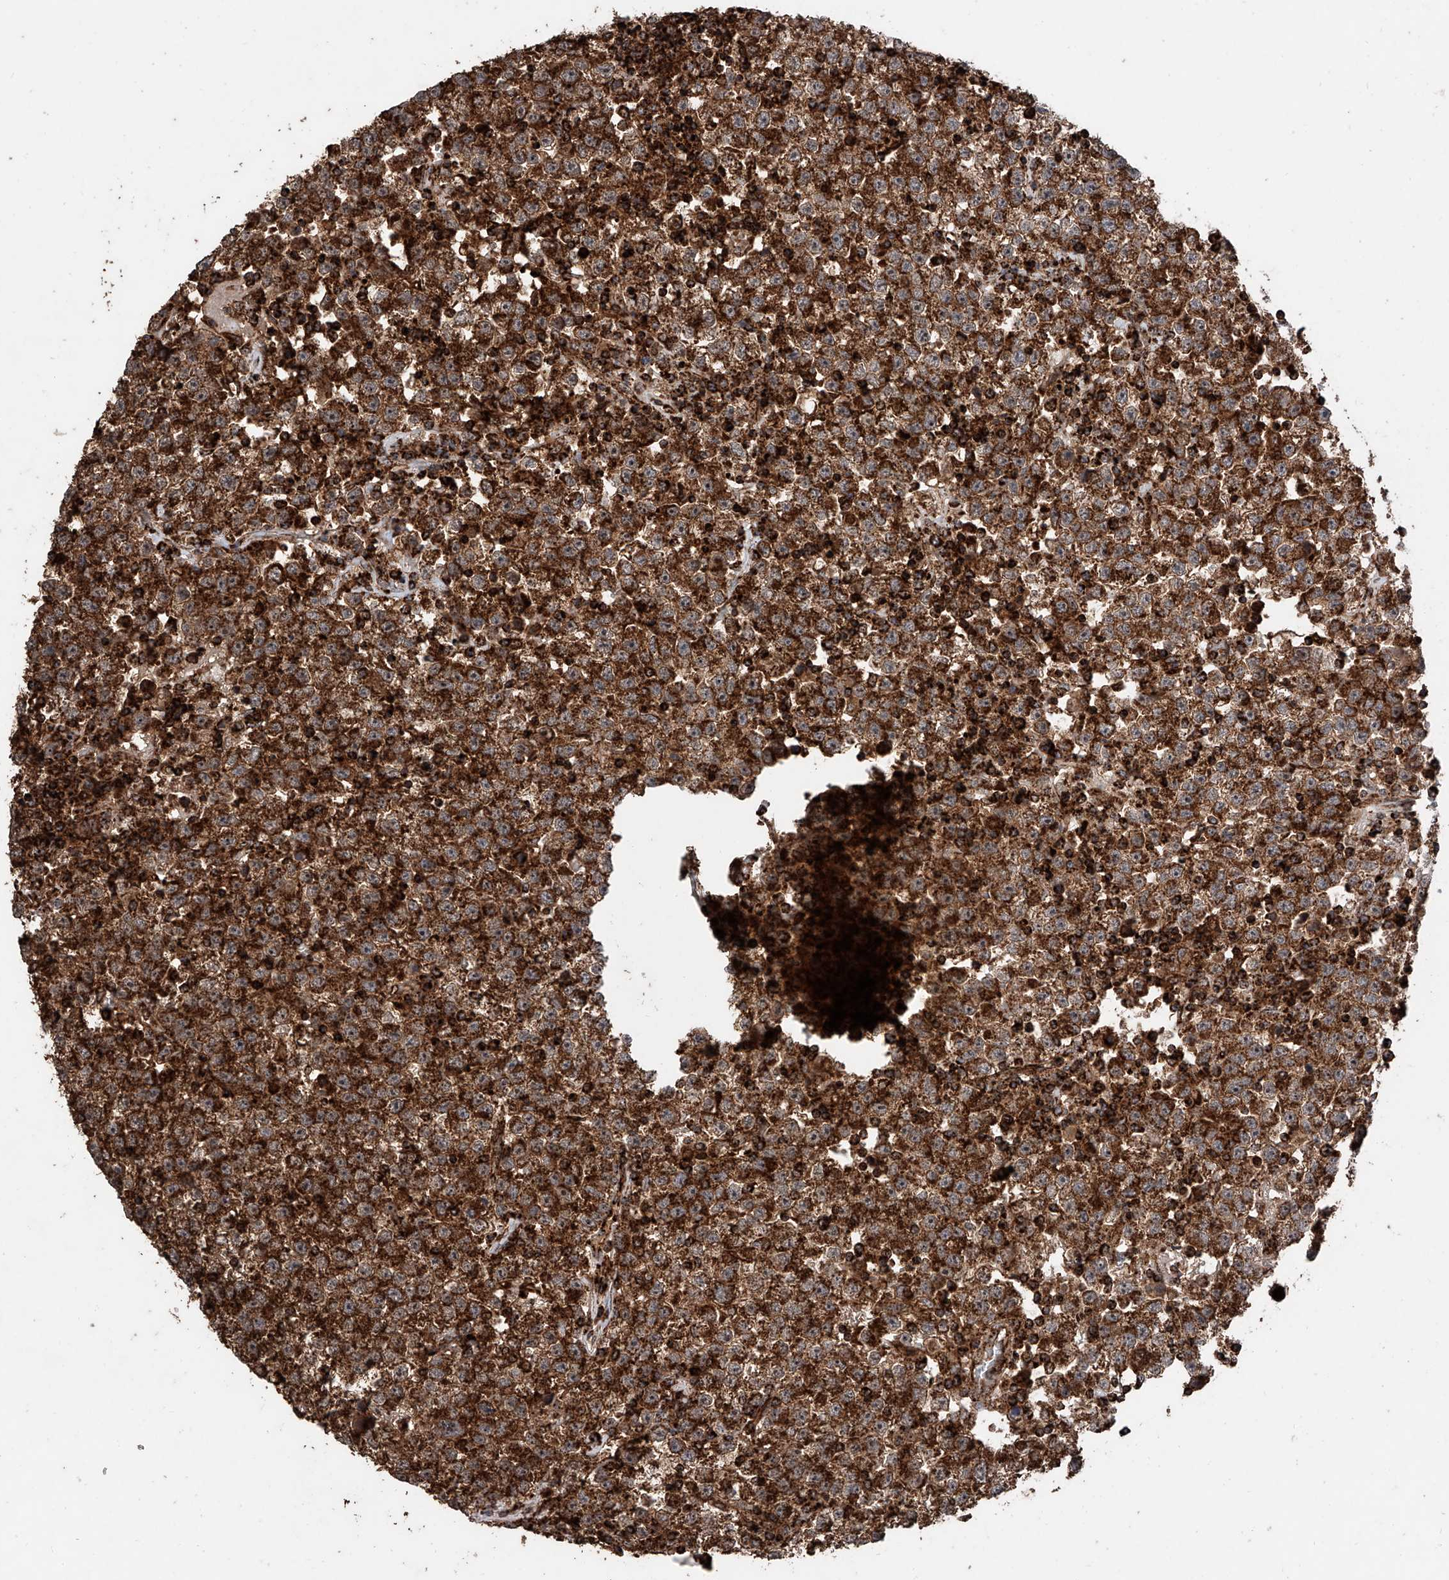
{"staining": {"intensity": "strong", "quantity": ">75%", "location": "cytoplasmic/membranous"}, "tissue": "testis cancer", "cell_type": "Tumor cells", "image_type": "cancer", "snomed": [{"axis": "morphology", "description": "Seminoma, NOS"}, {"axis": "topography", "description": "Testis"}], "caption": "The immunohistochemical stain labels strong cytoplasmic/membranous positivity in tumor cells of testis cancer tissue.", "gene": "PISD", "patient": {"sex": "male", "age": 22}}